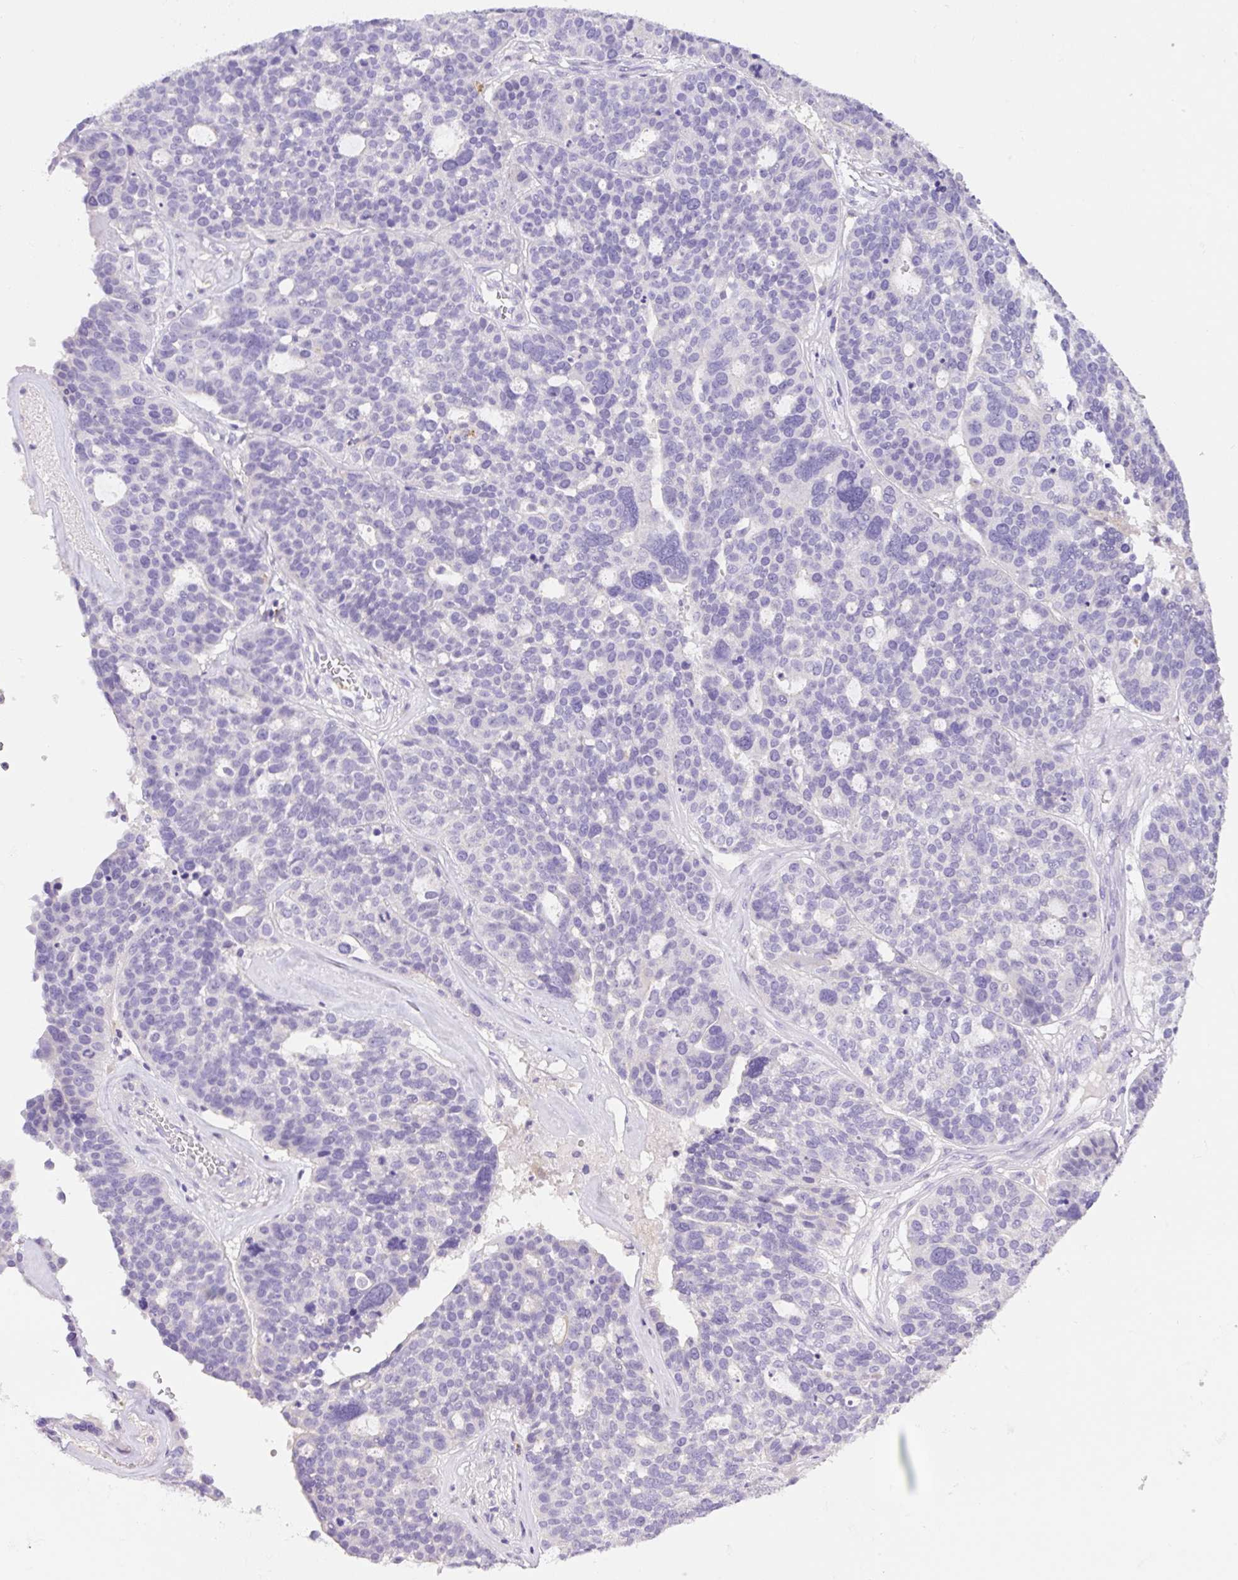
{"staining": {"intensity": "negative", "quantity": "none", "location": "none"}, "tissue": "ovarian cancer", "cell_type": "Tumor cells", "image_type": "cancer", "snomed": [{"axis": "morphology", "description": "Cystadenocarcinoma, serous, NOS"}, {"axis": "topography", "description": "Ovary"}], "caption": "A high-resolution image shows IHC staining of ovarian cancer, which demonstrates no significant positivity in tumor cells.", "gene": "TDRD15", "patient": {"sex": "female", "age": 59}}